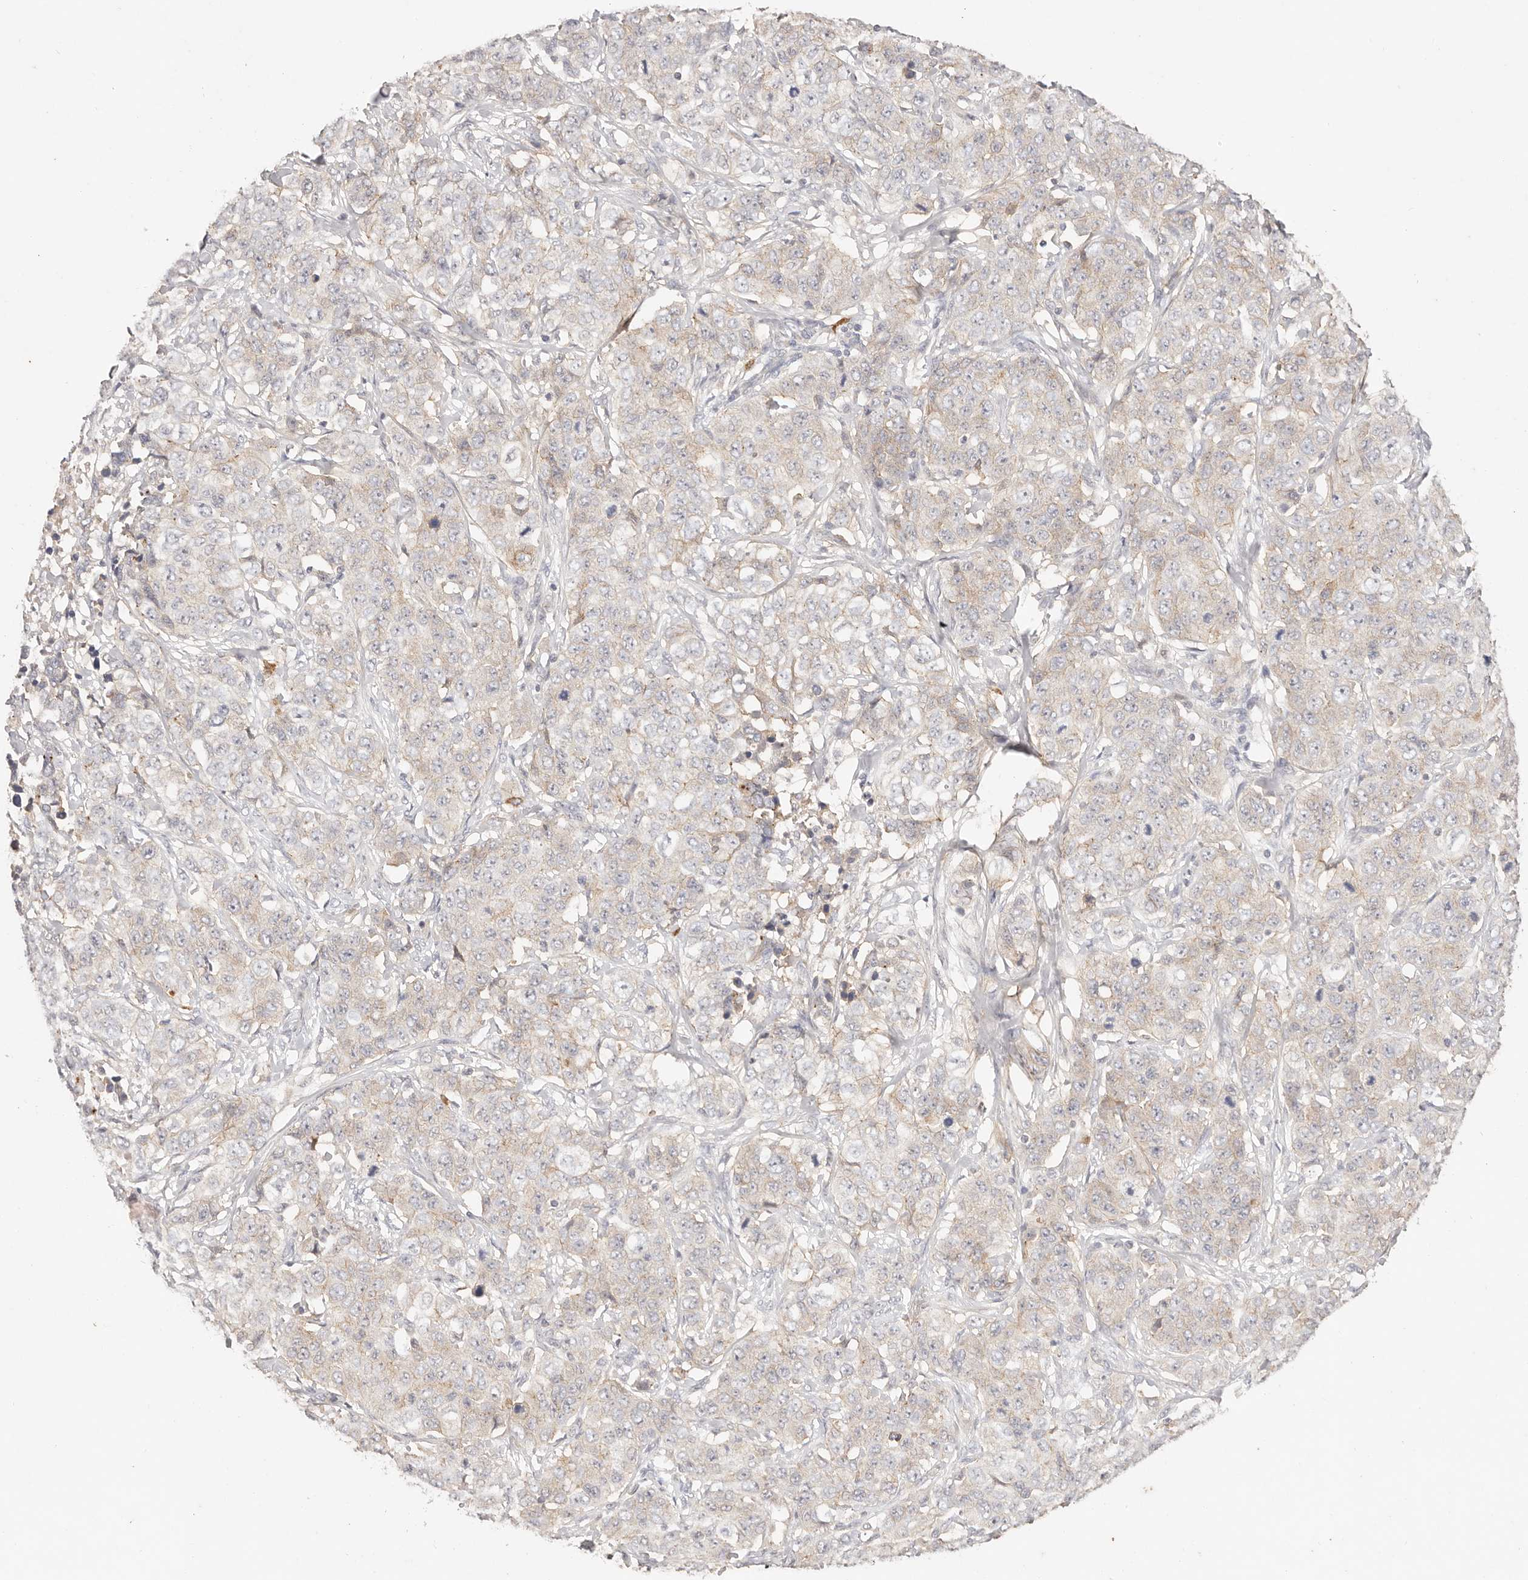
{"staining": {"intensity": "negative", "quantity": "none", "location": "none"}, "tissue": "stomach cancer", "cell_type": "Tumor cells", "image_type": "cancer", "snomed": [{"axis": "morphology", "description": "Adenocarcinoma, NOS"}, {"axis": "topography", "description": "Stomach"}], "caption": "Image shows no protein expression in tumor cells of stomach cancer tissue.", "gene": "CXADR", "patient": {"sex": "male", "age": 48}}